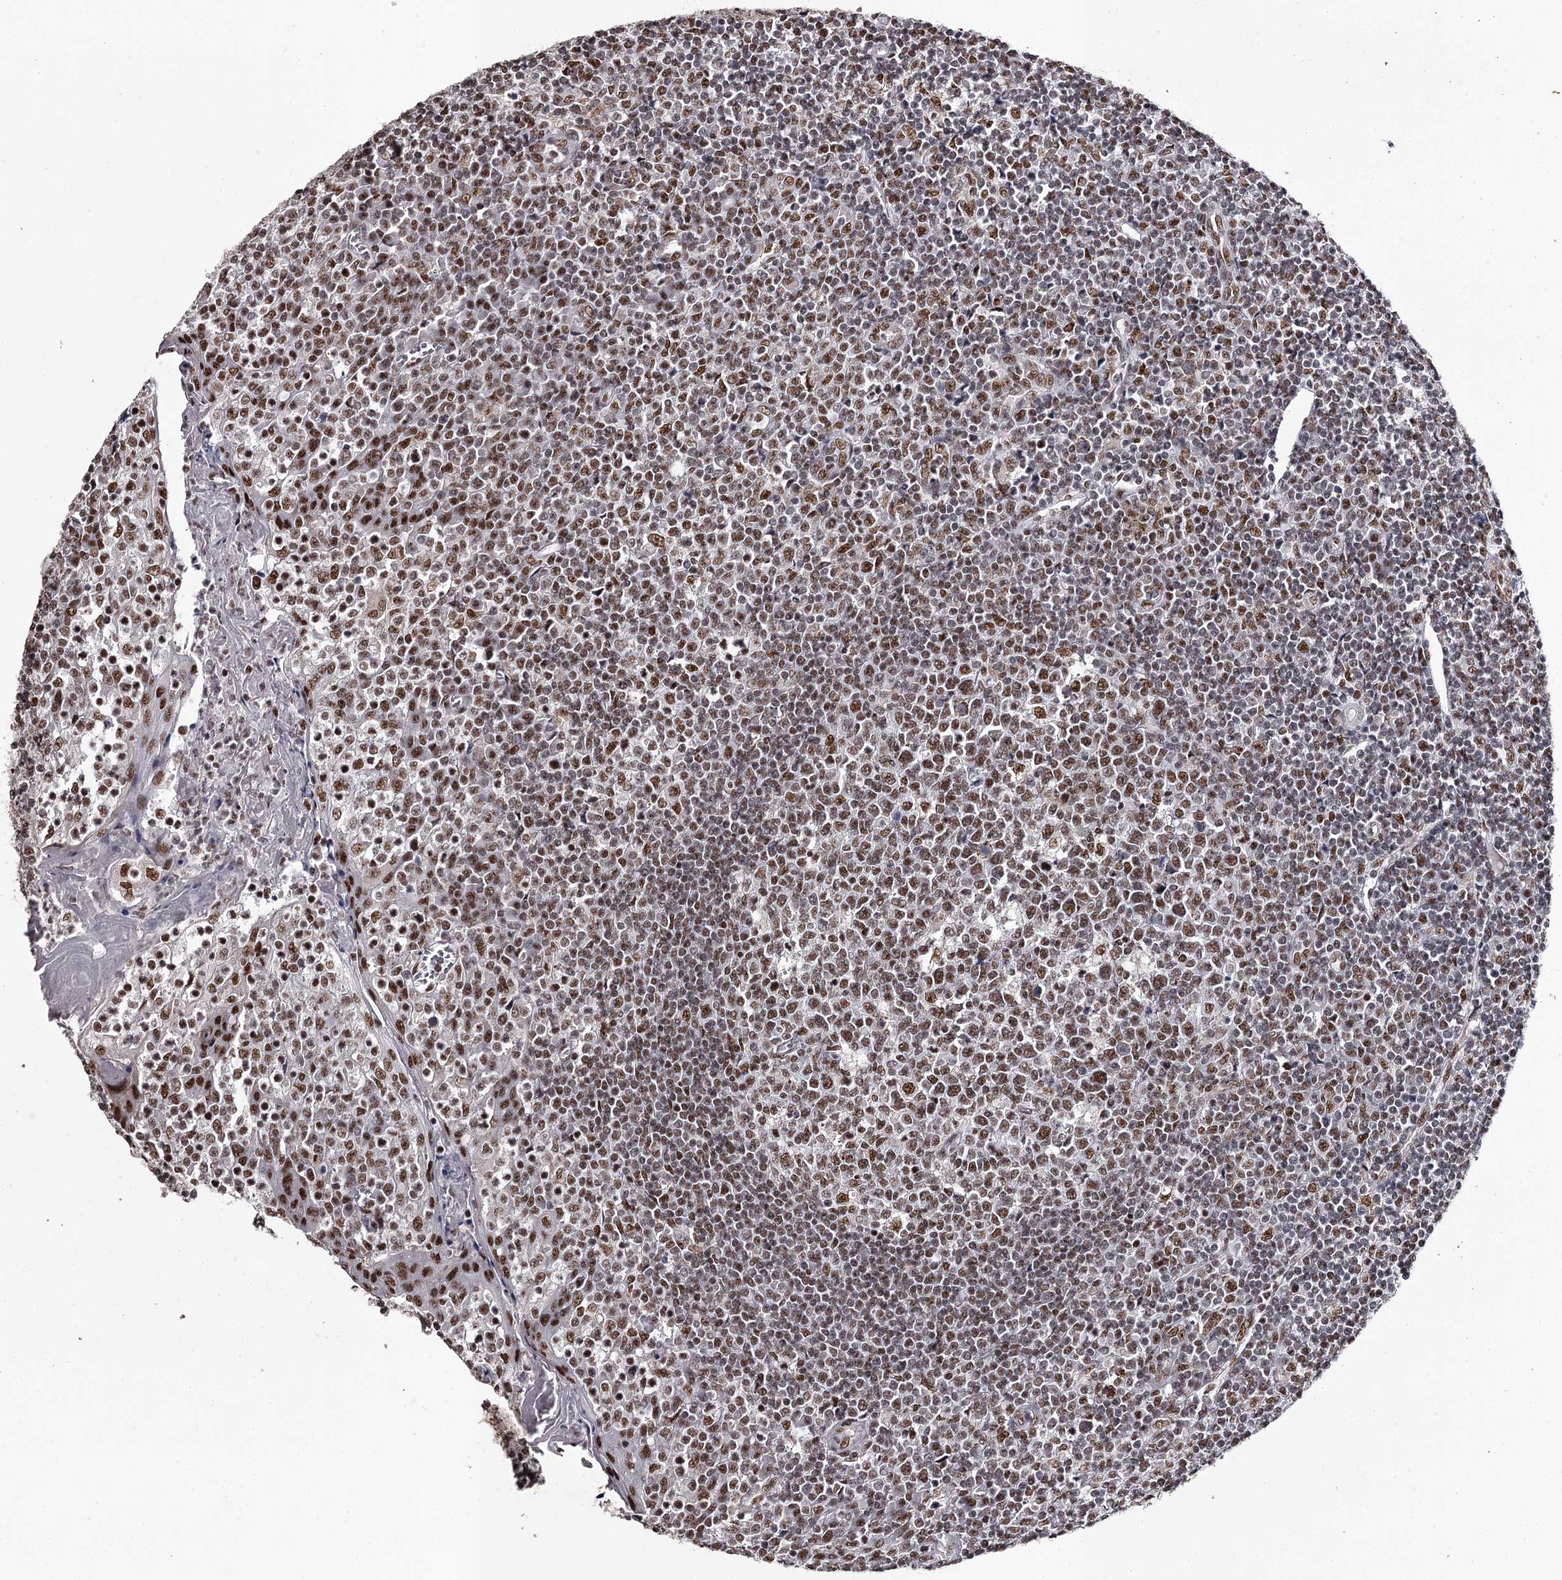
{"staining": {"intensity": "moderate", "quantity": ">75%", "location": "nuclear"}, "tissue": "tonsil", "cell_type": "Germinal center cells", "image_type": "normal", "snomed": [{"axis": "morphology", "description": "Normal tissue, NOS"}, {"axis": "topography", "description": "Tonsil"}], "caption": "Brown immunohistochemical staining in normal human tonsil reveals moderate nuclear positivity in about >75% of germinal center cells.", "gene": "PSPC1", "patient": {"sex": "female", "age": 19}}